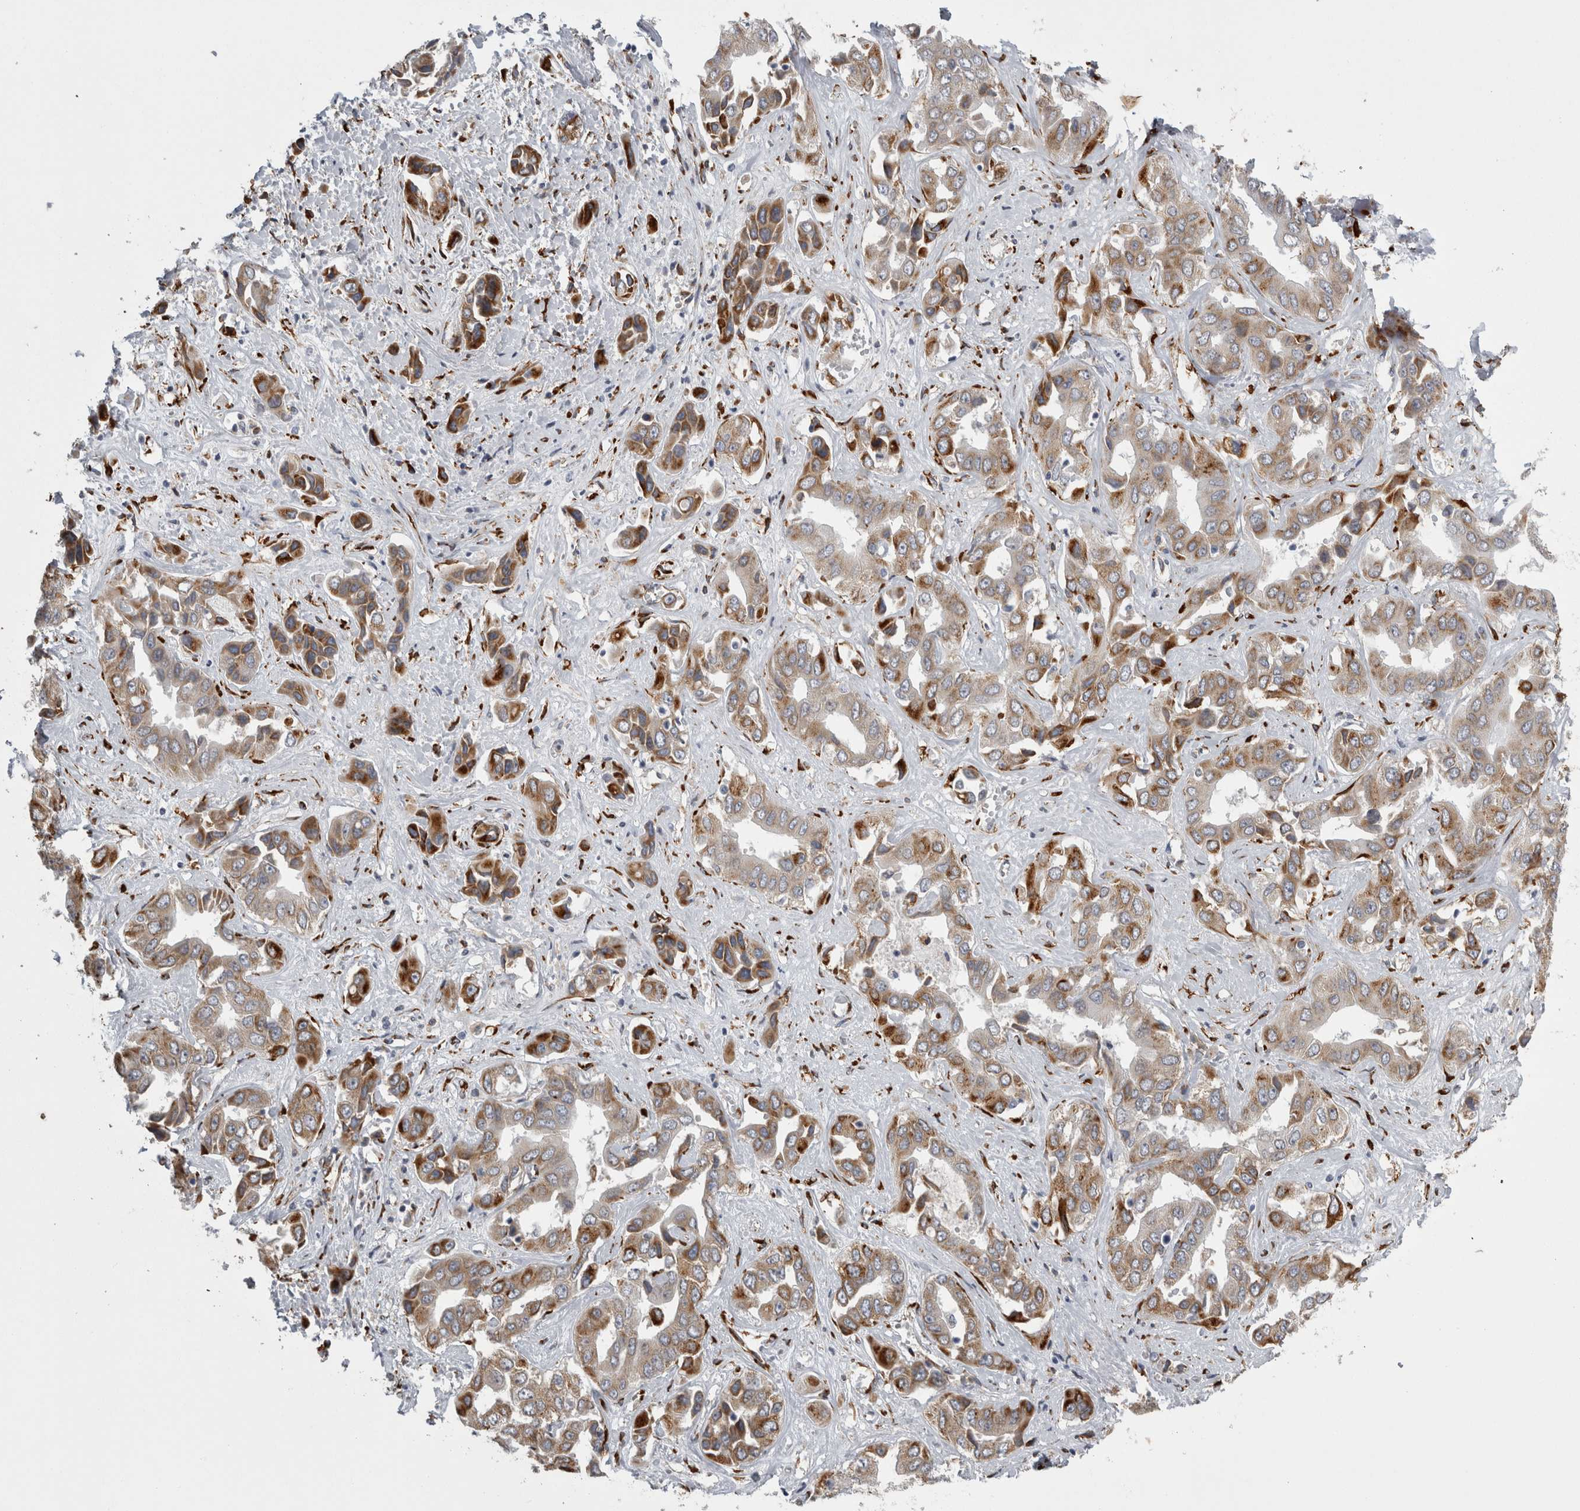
{"staining": {"intensity": "moderate", "quantity": "25%-75%", "location": "cytoplasmic/membranous"}, "tissue": "liver cancer", "cell_type": "Tumor cells", "image_type": "cancer", "snomed": [{"axis": "morphology", "description": "Cholangiocarcinoma"}, {"axis": "topography", "description": "Liver"}], "caption": "A medium amount of moderate cytoplasmic/membranous staining is seen in about 25%-75% of tumor cells in cholangiocarcinoma (liver) tissue. (DAB IHC with brightfield microscopy, high magnification).", "gene": "FHIP2B", "patient": {"sex": "female", "age": 52}}